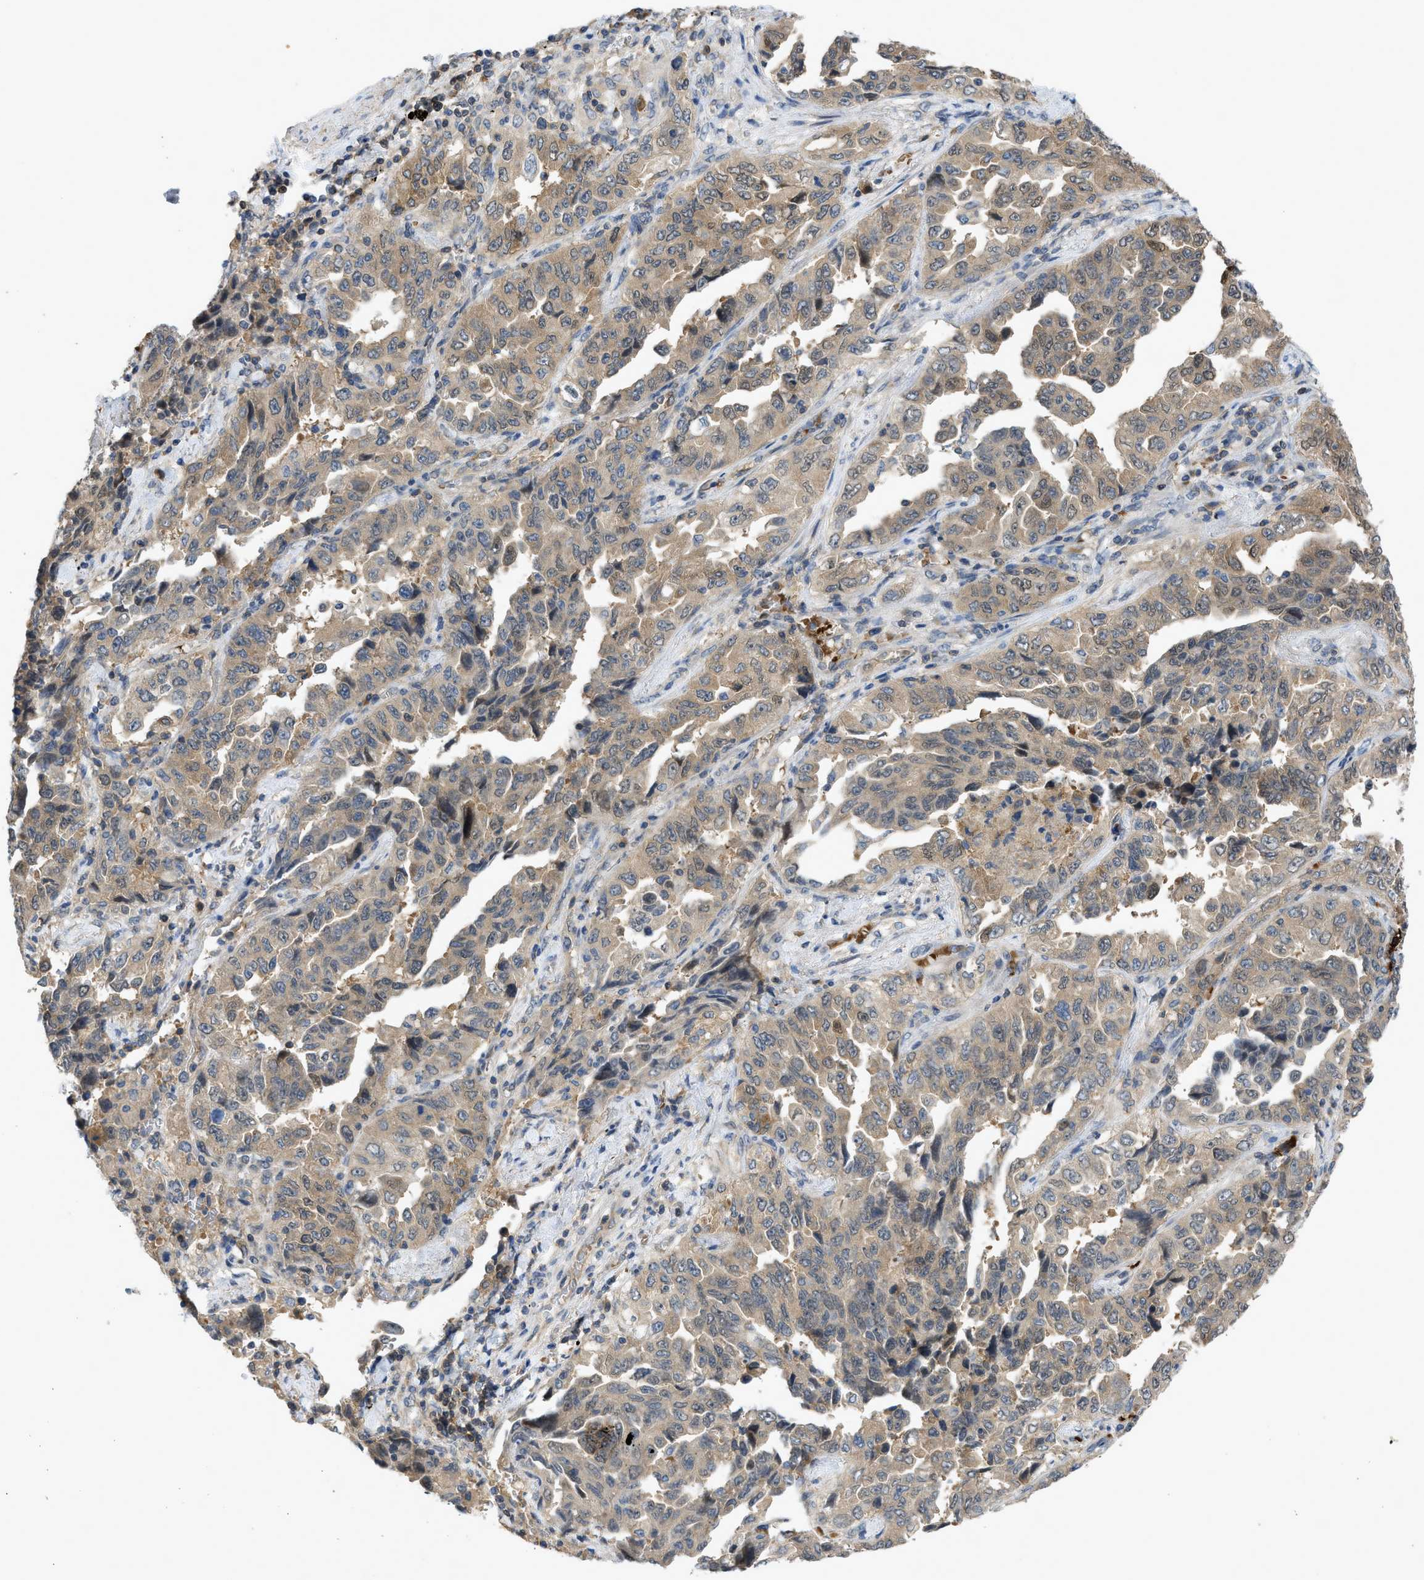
{"staining": {"intensity": "weak", "quantity": ">75%", "location": "cytoplasmic/membranous"}, "tissue": "lung cancer", "cell_type": "Tumor cells", "image_type": "cancer", "snomed": [{"axis": "morphology", "description": "Adenocarcinoma, NOS"}, {"axis": "topography", "description": "Lung"}], "caption": "The immunohistochemical stain labels weak cytoplasmic/membranous staining in tumor cells of lung cancer tissue.", "gene": "MAPK7", "patient": {"sex": "female", "age": 51}}